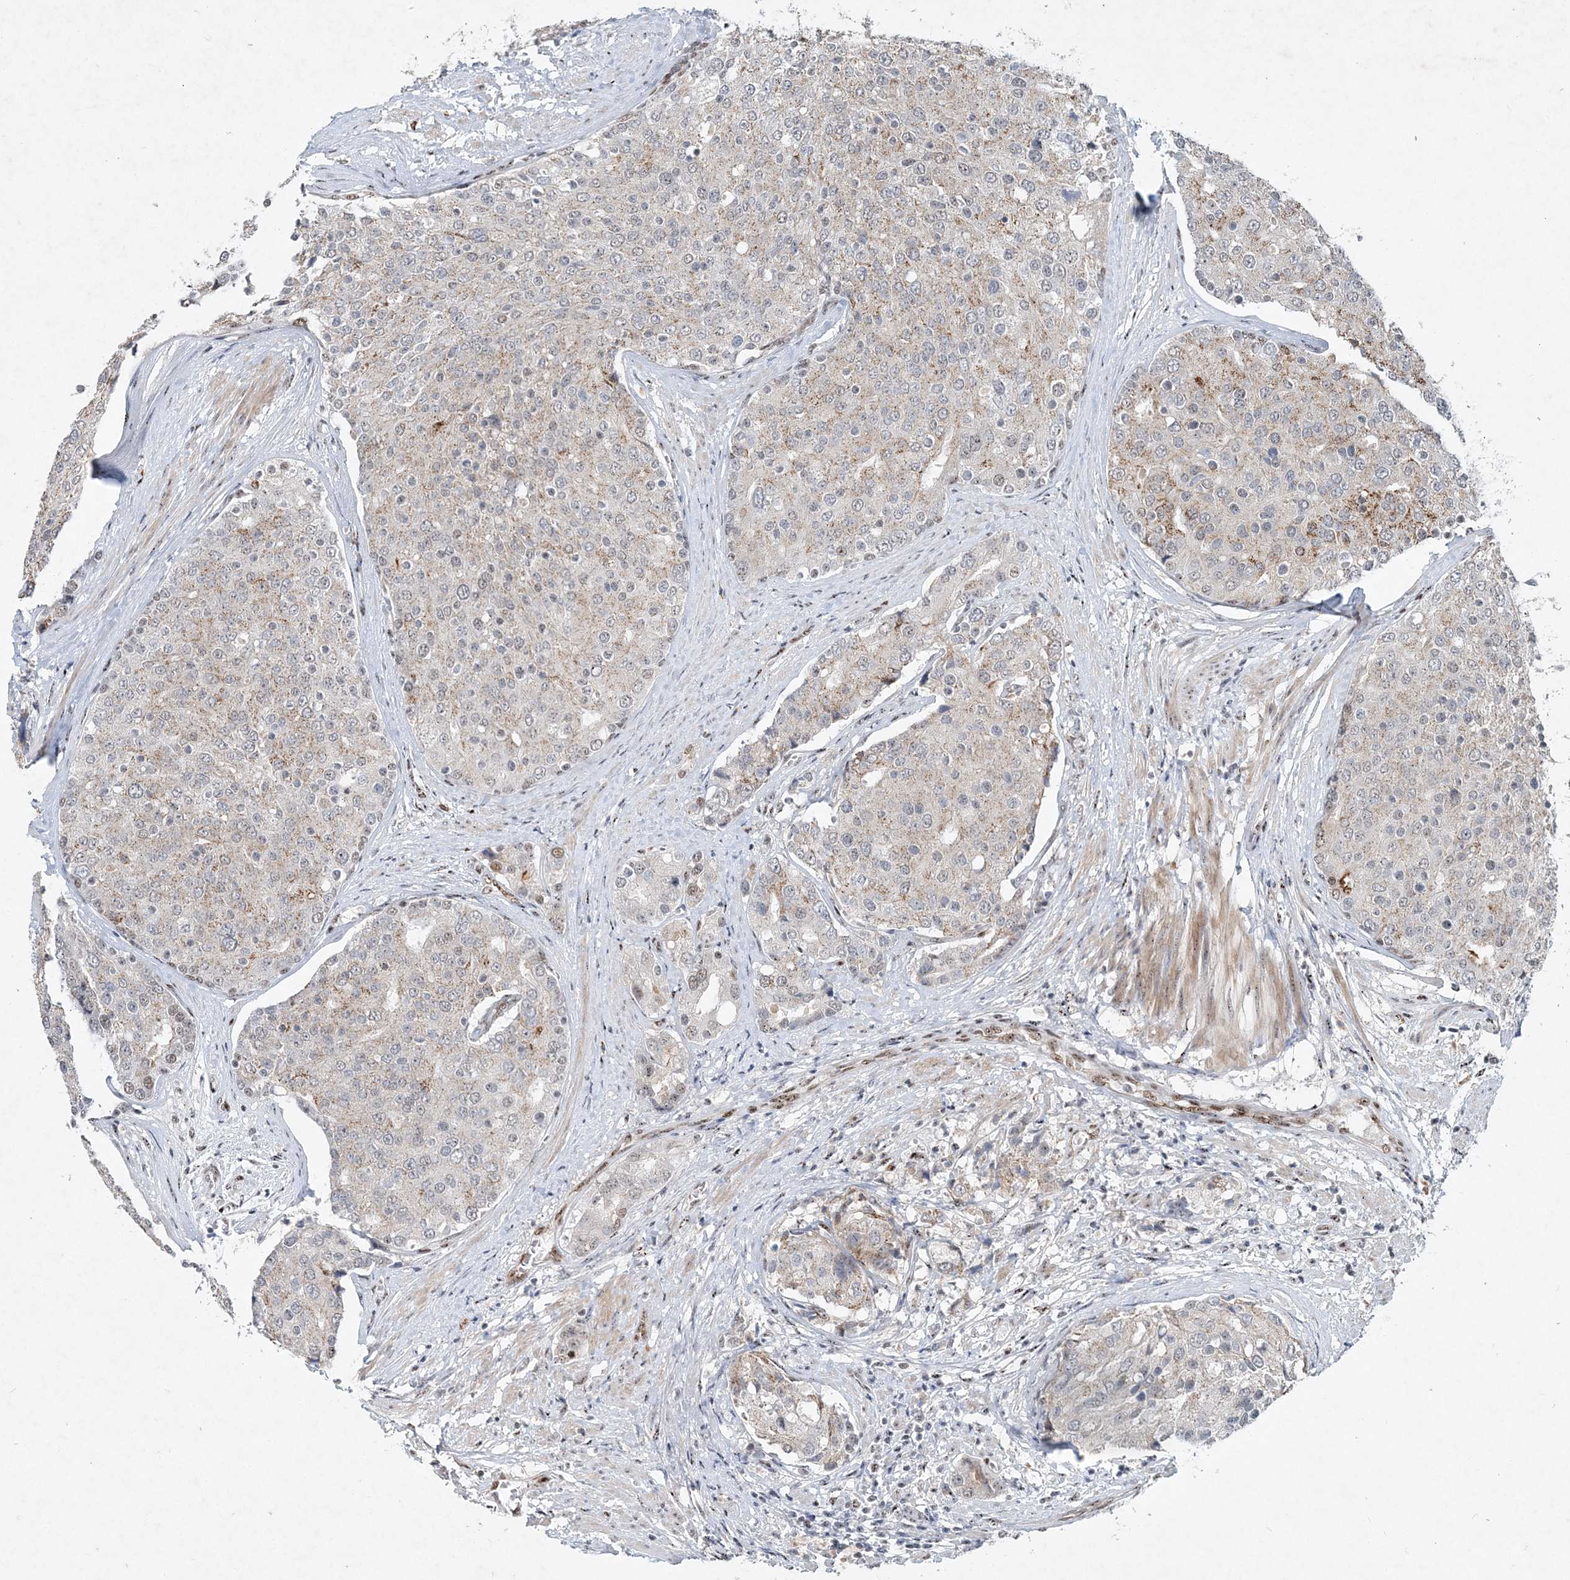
{"staining": {"intensity": "weak", "quantity": "25%-75%", "location": "cytoplasmic/membranous"}, "tissue": "prostate cancer", "cell_type": "Tumor cells", "image_type": "cancer", "snomed": [{"axis": "morphology", "description": "Adenocarcinoma, High grade"}, {"axis": "topography", "description": "Prostate"}], "caption": "Immunohistochemistry (IHC) image of neoplastic tissue: prostate cancer stained using immunohistochemistry (IHC) exhibits low levels of weak protein expression localized specifically in the cytoplasmic/membranous of tumor cells, appearing as a cytoplasmic/membranous brown color.", "gene": "GIN1", "patient": {"sex": "male", "age": 50}}